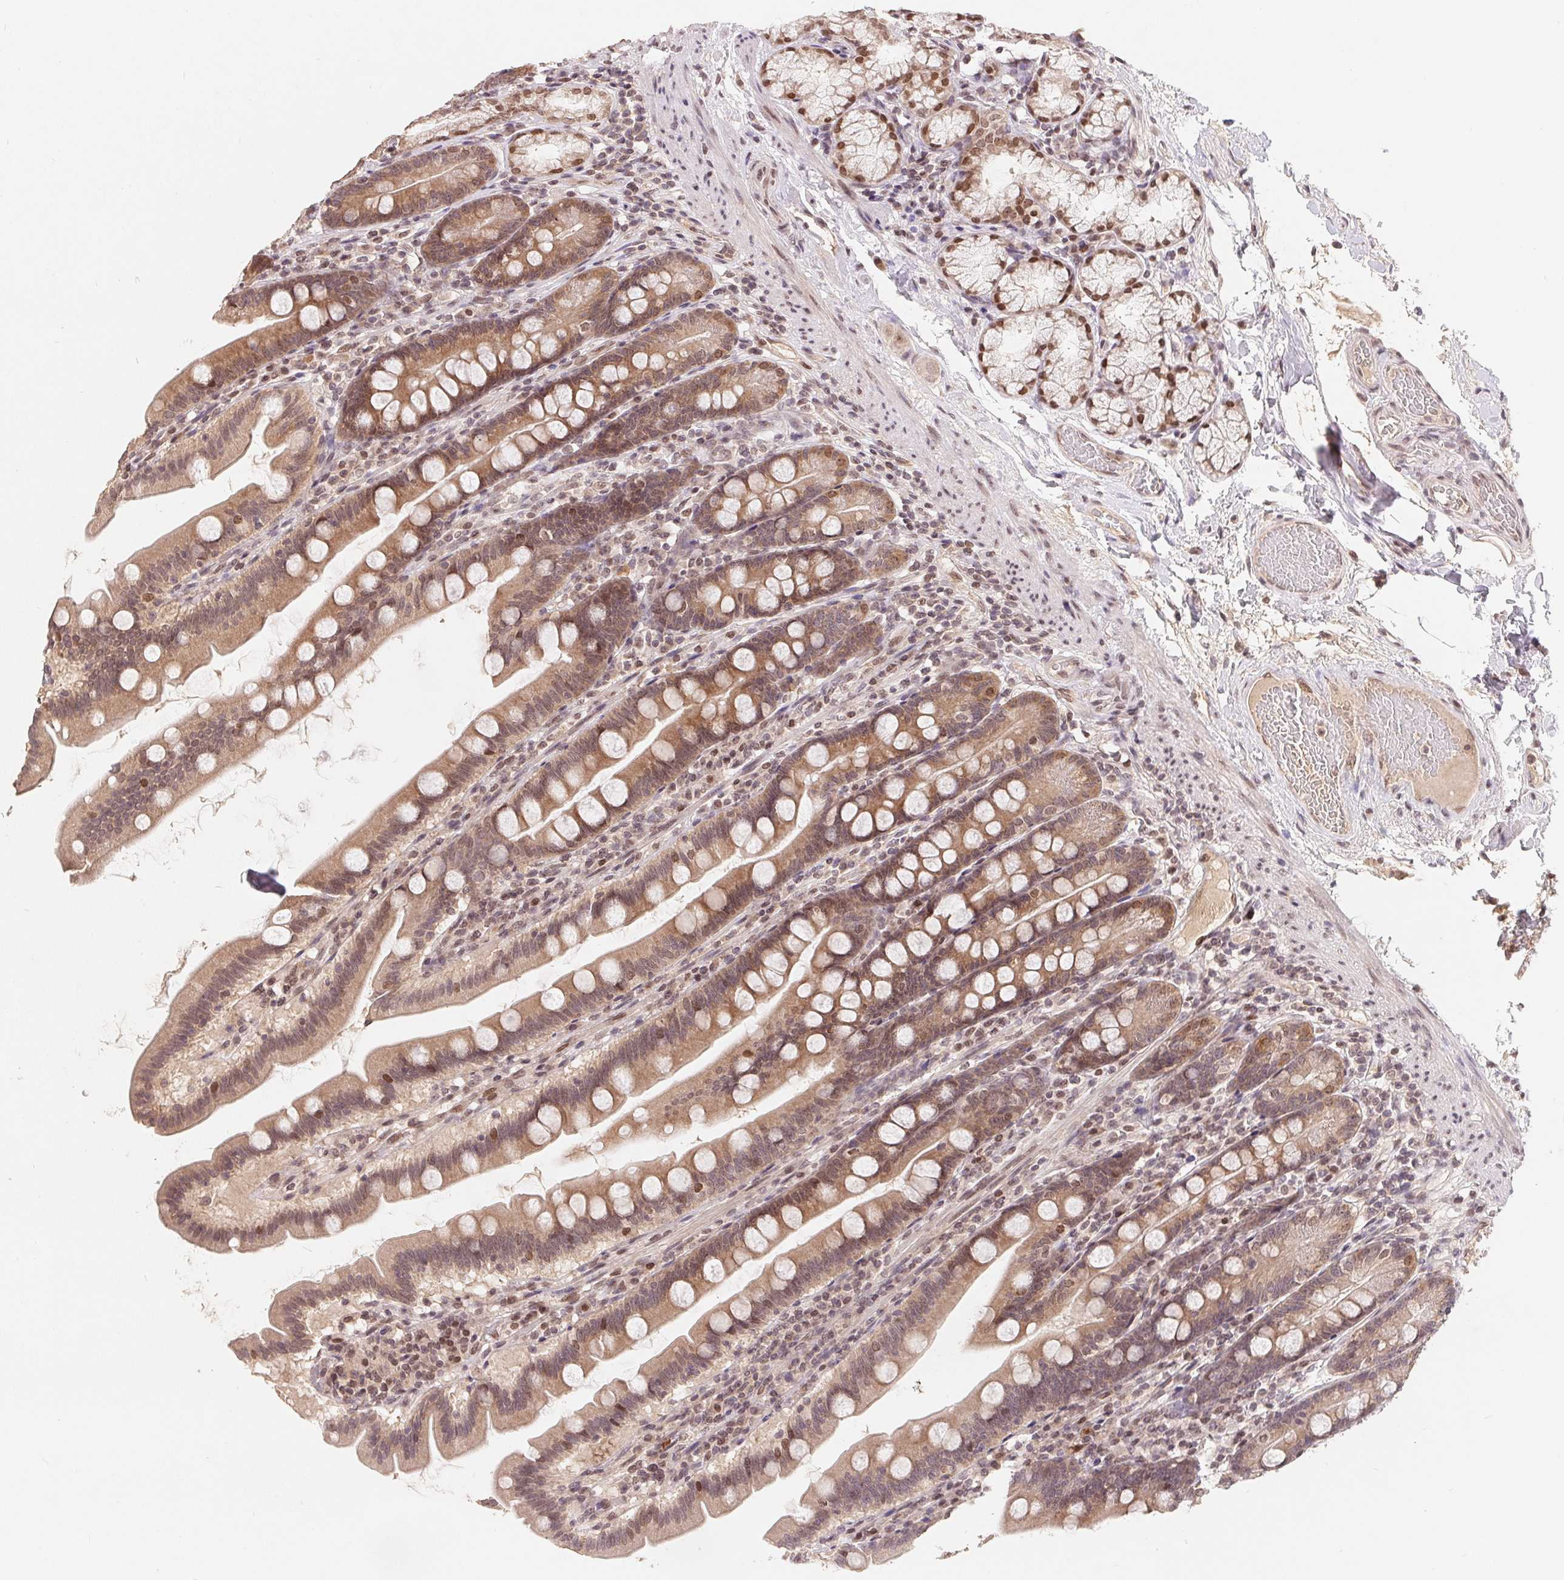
{"staining": {"intensity": "moderate", "quantity": ">75%", "location": "cytoplasmic/membranous"}, "tissue": "duodenum", "cell_type": "Glandular cells", "image_type": "normal", "snomed": [{"axis": "morphology", "description": "Normal tissue, NOS"}, {"axis": "topography", "description": "Duodenum"}], "caption": "Immunohistochemical staining of benign human duodenum exhibits >75% levels of moderate cytoplasmic/membranous protein expression in approximately >75% of glandular cells. The protein of interest is stained brown, and the nuclei are stained in blue (DAB IHC with brightfield microscopy, high magnification).", "gene": "HMGN3", "patient": {"sex": "female", "age": 67}}